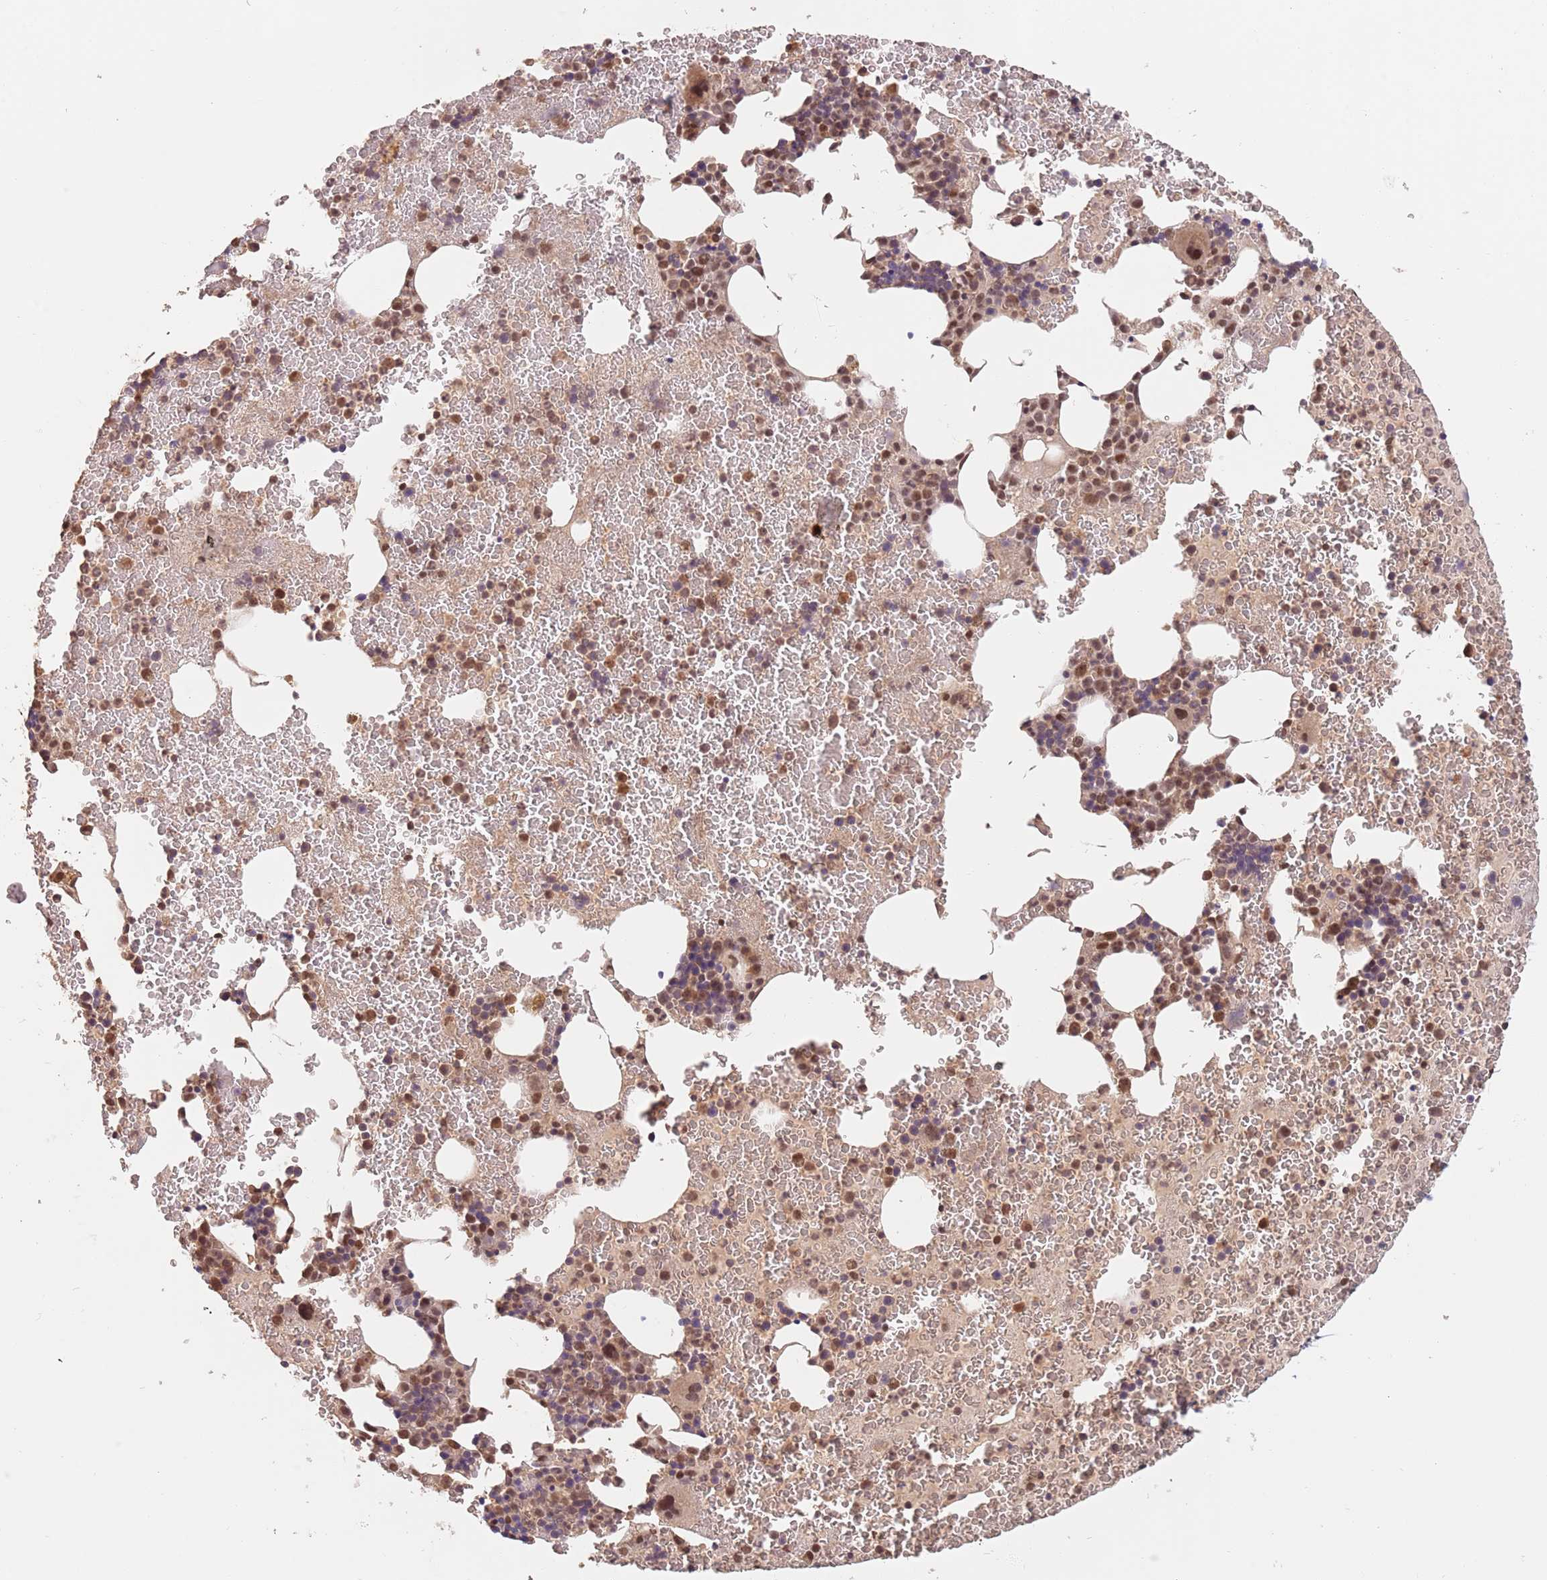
{"staining": {"intensity": "moderate", "quantity": "25%-75%", "location": "cytoplasmic/membranous,nuclear"}, "tissue": "bone marrow", "cell_type": "Hematopoietic cells", "image_type": "normal", "snomed": [{"axis": "morphology", "description": "Normal tissue, NOS"}, {"axis": "topography", "description": "Bone marrow"}], "caption": "Immunohistochemistry photomicrograph of normal human bone marrow stained for a protein (brown), which reveals medium levels of moderate cytoplasmic/membranous,nuclear staining in about 25%-75% of hematopoietic cells.", "gene": "RFXANK", "patient": {"sex": "male", "age": 26}}